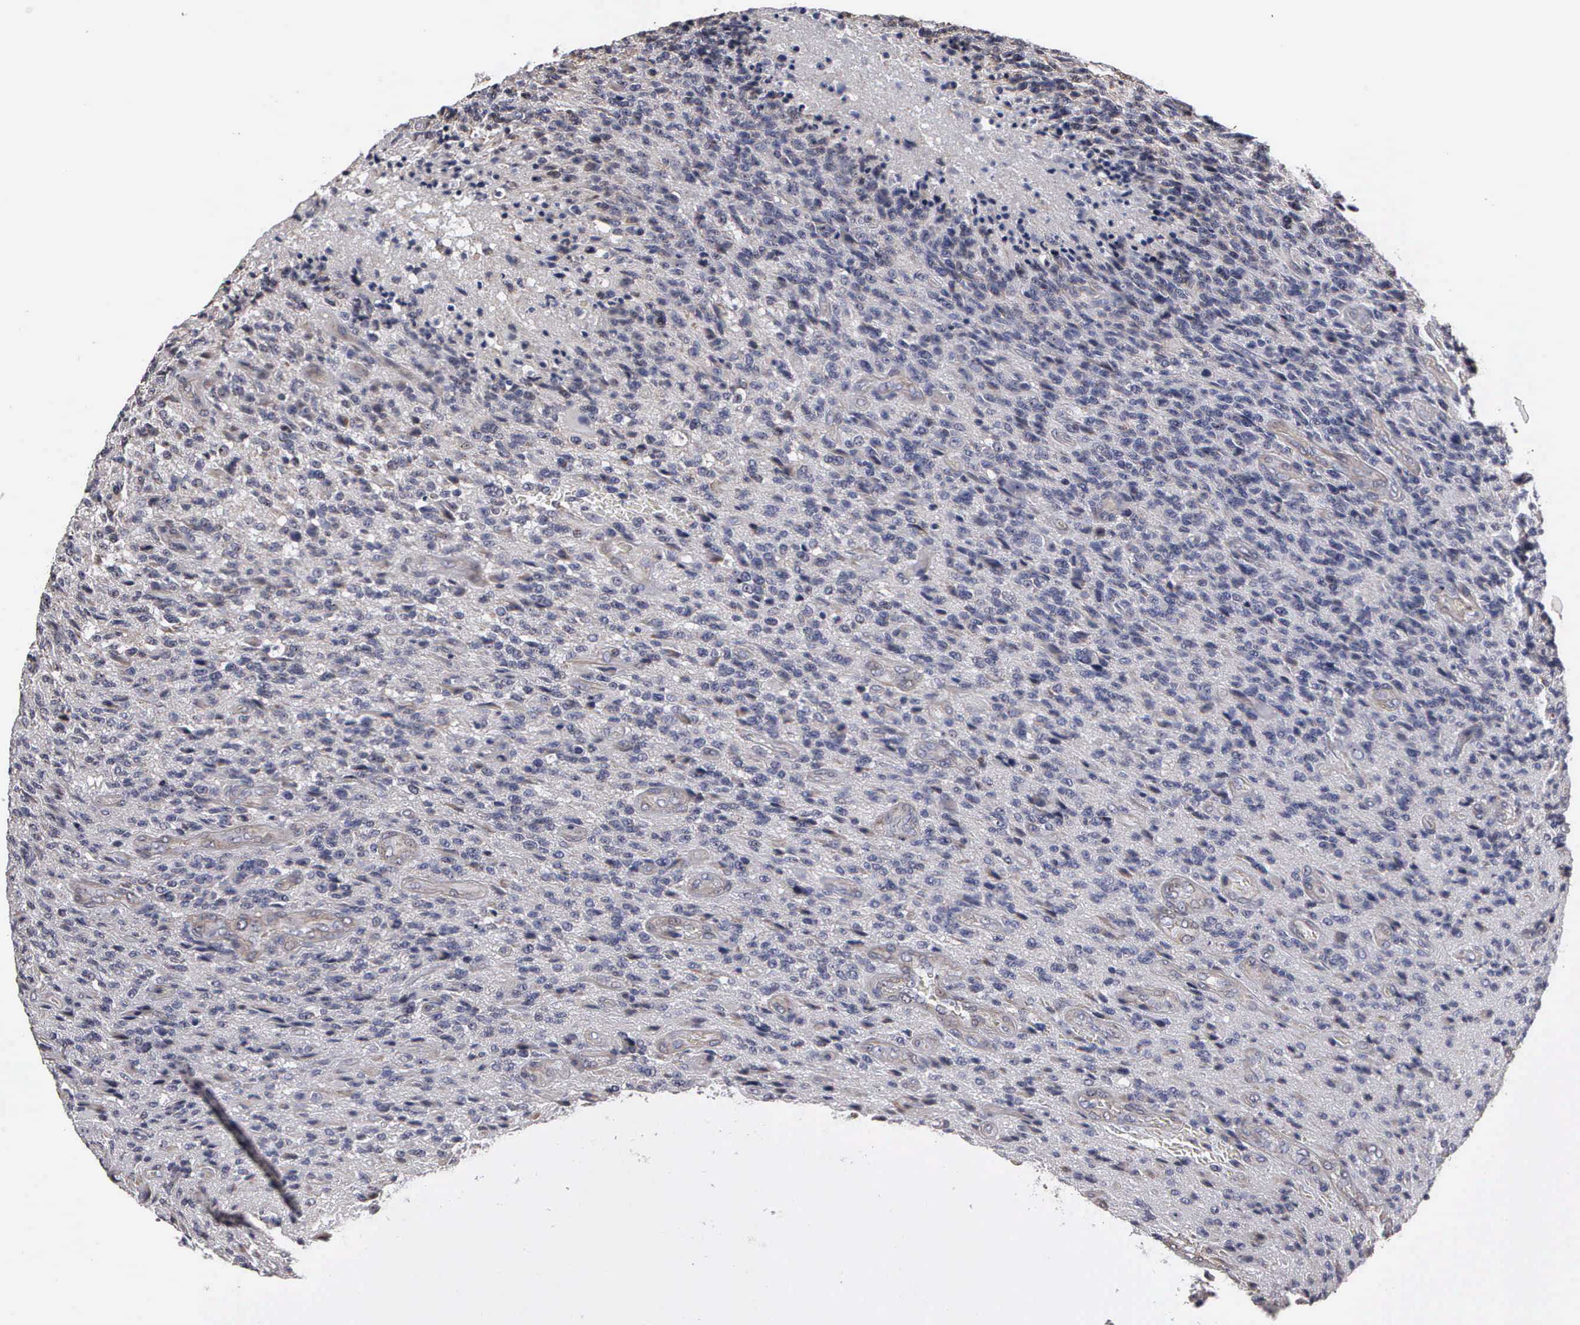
{"staining": {"intensity": "weak", "quantity": "<25%", "location": "cytoplasmic/membranous,nuclear"}, "tissue": "glioma", "cell_type": "Tumor cells", "image_type": "cancer", "snomed": [{"axis": "morphology", "description": "Glioma, malignant, High grade"}, {"axis": "topography", "description": "Brain"}], "caption": "The image exhibits no staining of tumor cells in high-grade glioma (malignant).", "gene": "NGDN", "patient": {"sex": "male", "age": 36}}